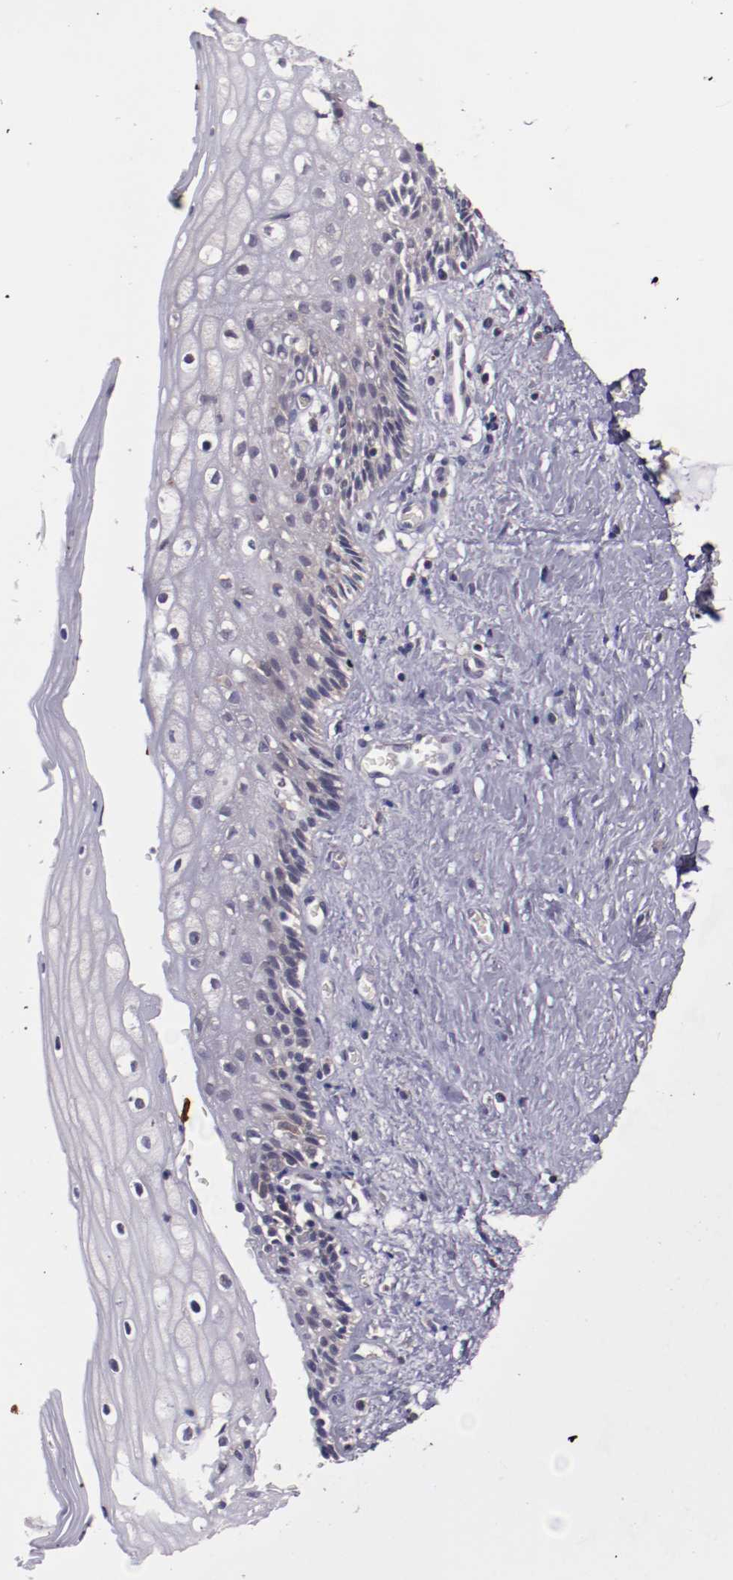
{"staining": {"intensity": "weak", "quantity": "<25%", "location": "cytoplasmic/membranous"}, "tissue": "vagina", "cell_type": "Squamous epithelial cells", "image_type": "normal", "snomed": [{"axis": "morphology", "description": "Normal tissue, NOS"}, {"axis": "topography", "description": "Vagina"}], "caption": "Histopathology image shows no significant protein positivity in squamous epithelial cells of normal vagina. (Immunohistochemistry (ihc), brightfield microscopy, high magnification).", "gene": "FTSJ1", "patient": {"sex": "female", "age": 46}}